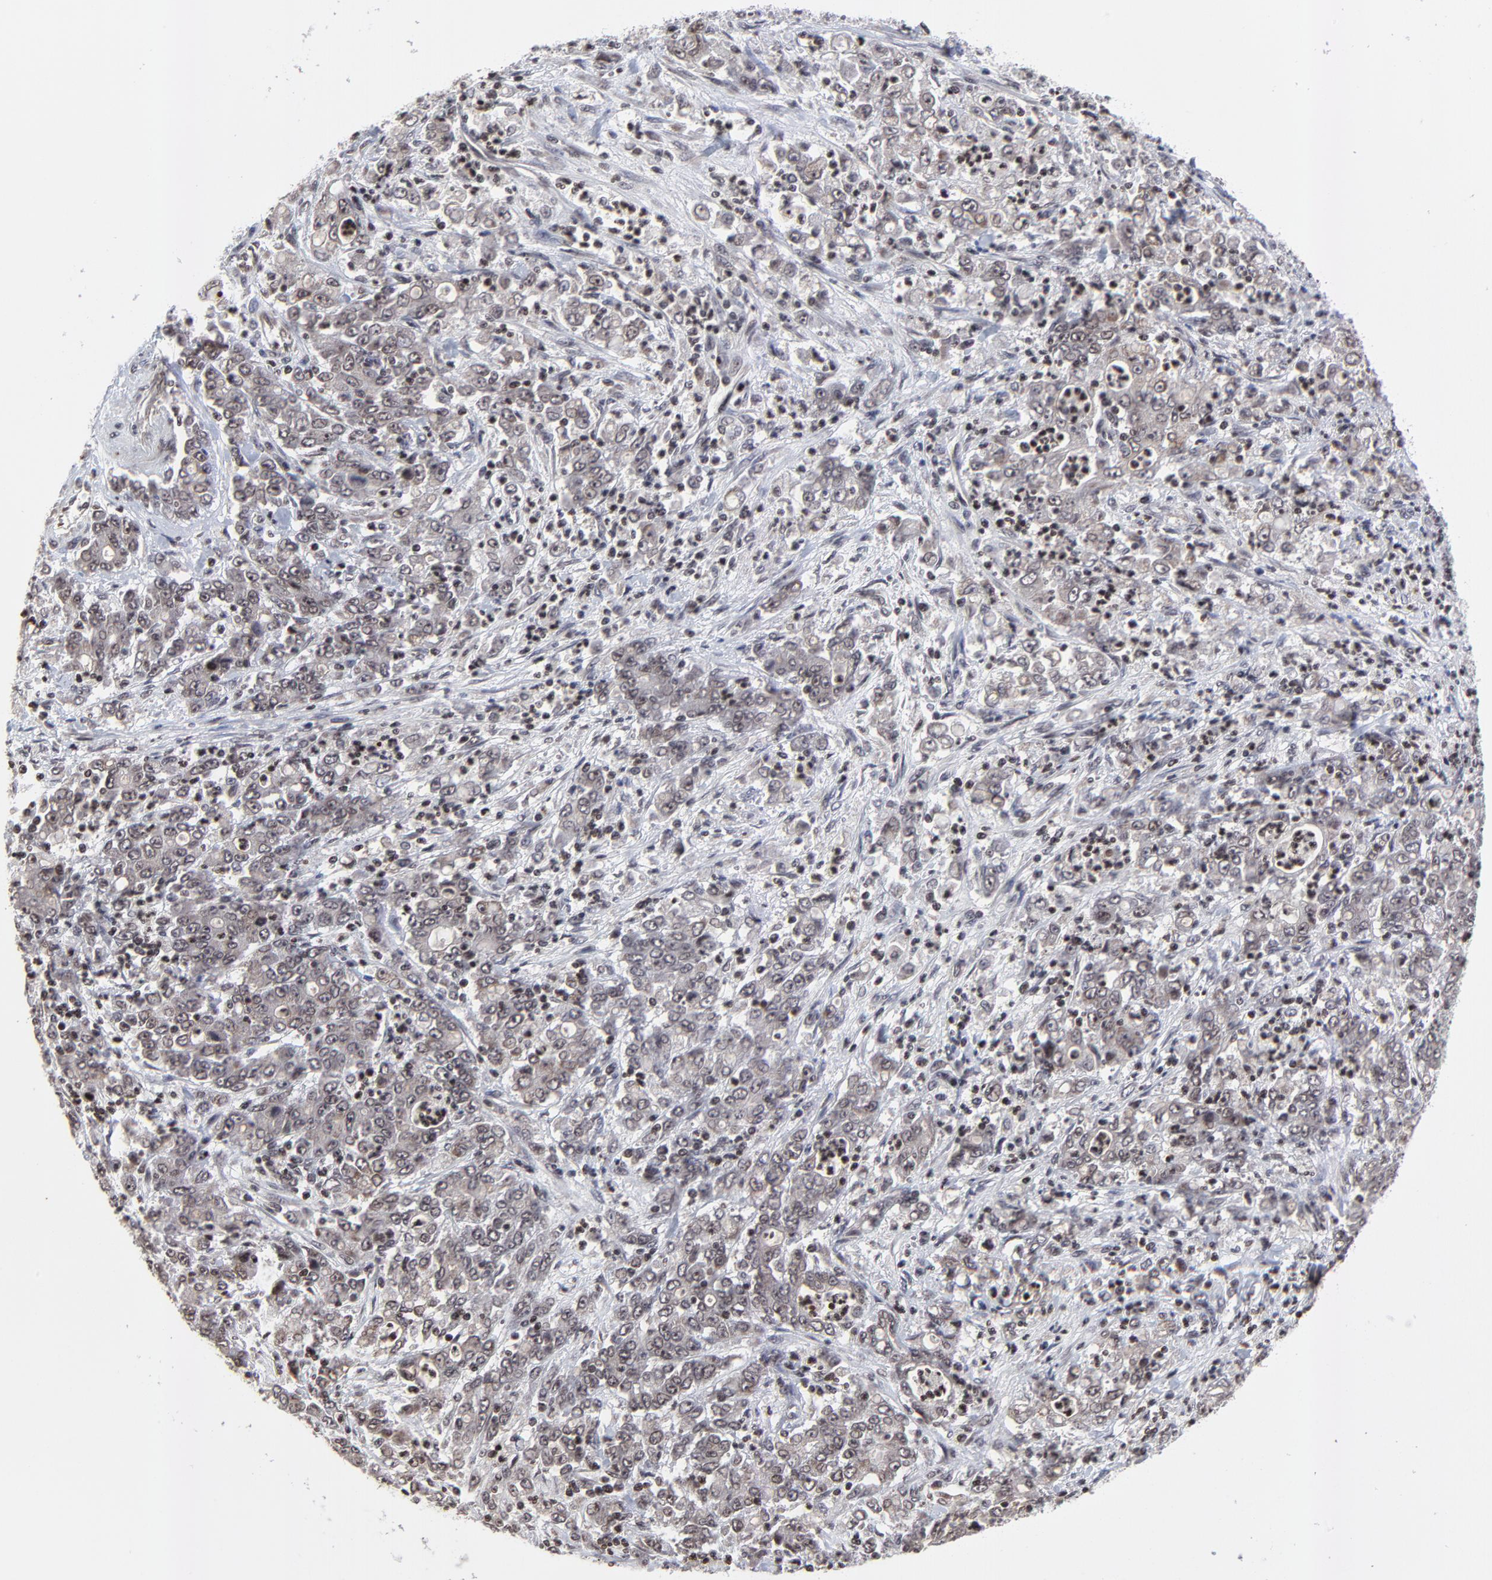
{"staining": {"intensity": "moderate", "quantity": ">75%", "location": "cytoplasmic/membranous,nuclear"}, "tissue": "stomach cancer", "cell_type": "Tumor cells", "image_type": "cancer", "snomed": [{"axis": "morphology", "description": "Adenocarcinoma, NOS"}, {"axis": "topography", "description": "Stomach, lower"}], "caption": "Tumor cells display medium levels of moderate cytoplasmic/membranous and nuclear expression in approximately >75% of cells in adenocarcinoma (stomach).", "gene": "ZNF777", "patient": {"sex": "female", "age": 71}}